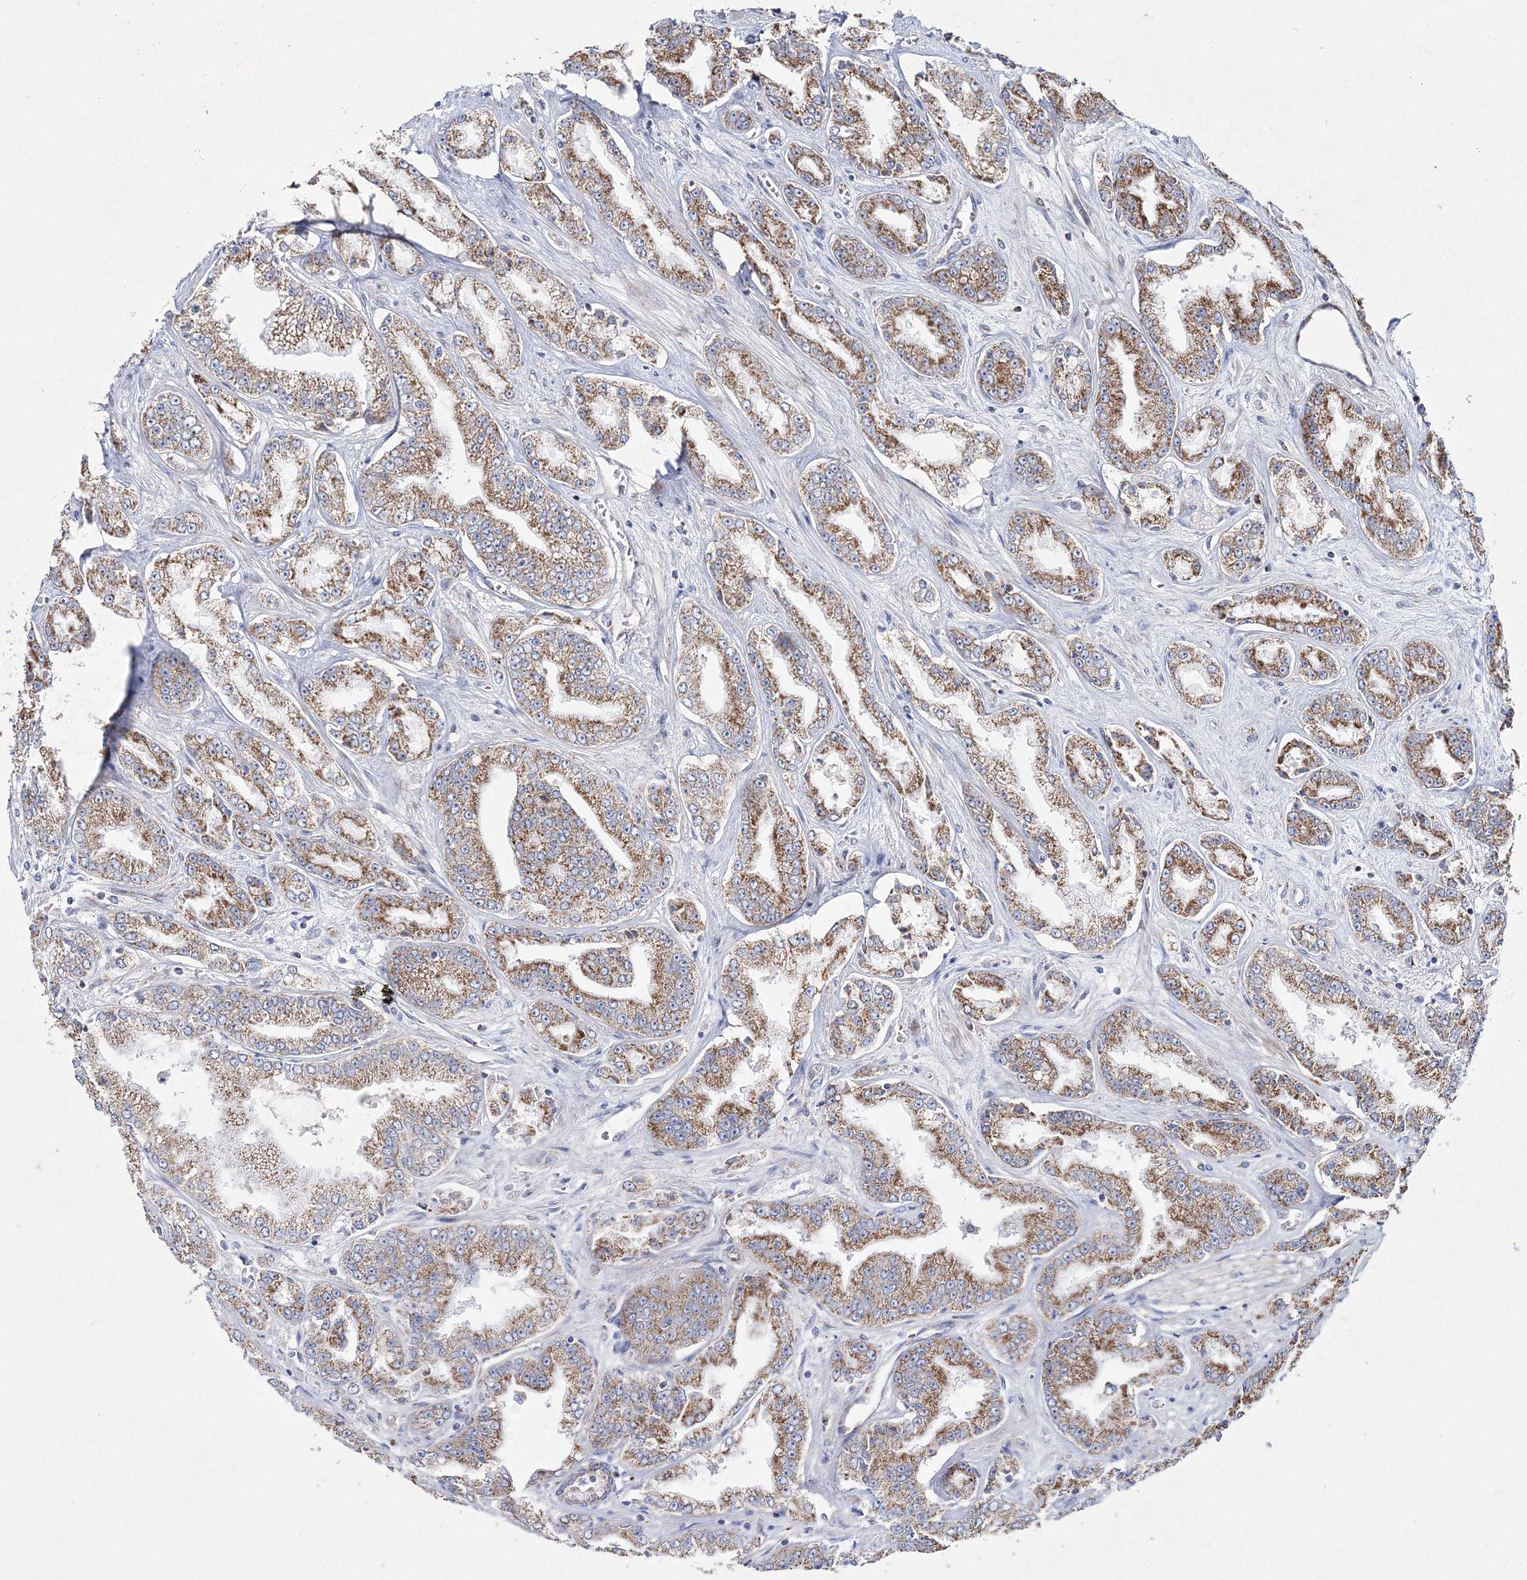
{"staining": {"intensity": "moderate", "quantity": ">75%", "location": "cytoplasmic/membranous"}, "tissue": "prostate cancer", "cell_type": "Tumor cells", "image_type": "cancer", "snomed": [{"axis": "morphology", "description": "Adenocarcinoma, High grade"}, {"axis": "topography", "description": "Prostate"}], "caption": "Moderate cytoplasmic/membranous protein positivity is present in about >75% of tumor cells in prostate cancer (high-grade adenocarcinoma).", "gene": "HIBCH", "patient": {"sex": "male", "age": 71}}